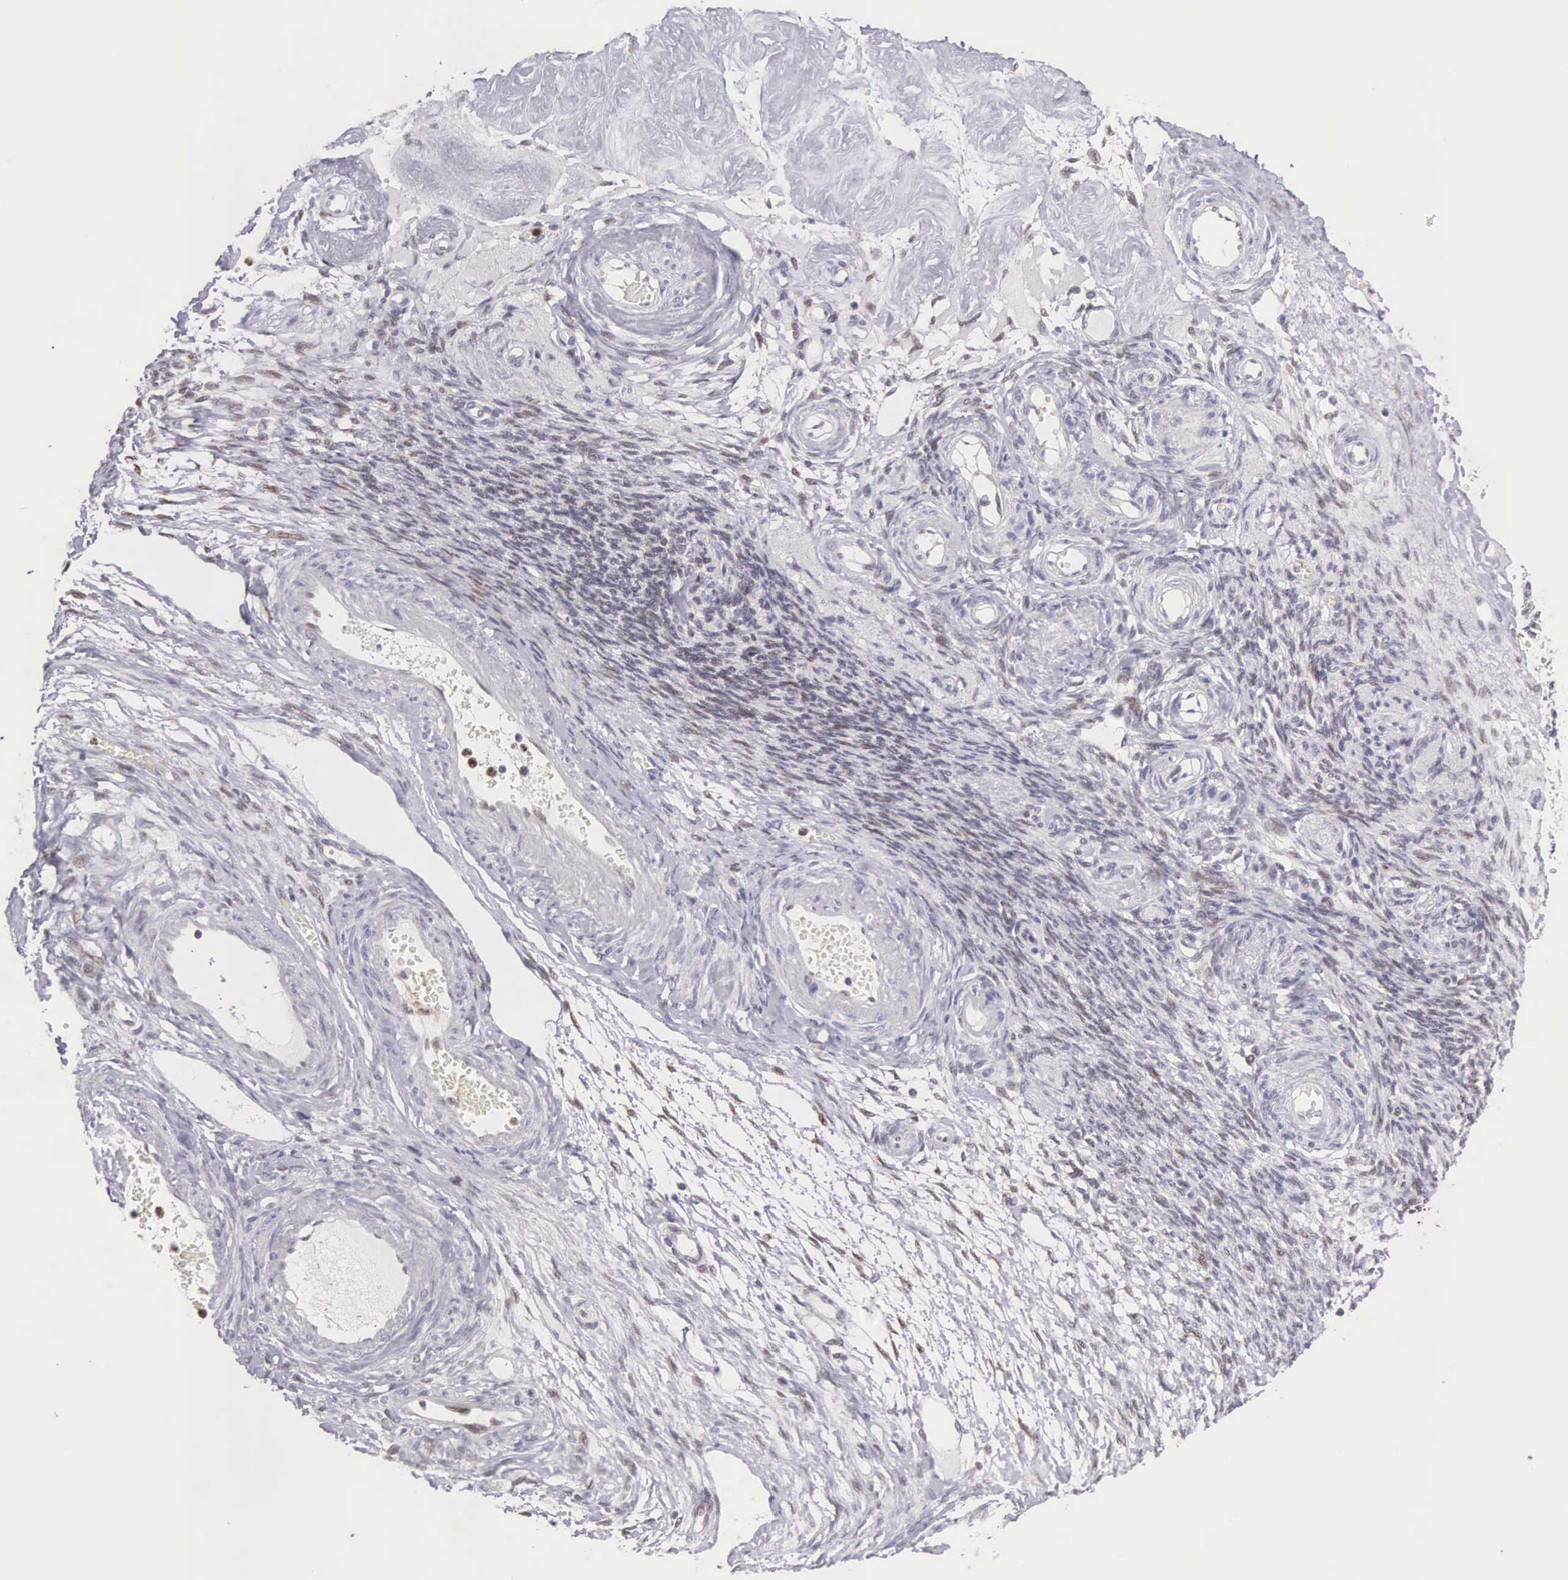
{"staining": {"intensity": "moderate", "quantity": ">75%", "location": "cytoplasmic/membranous,nuclear"}, "tissue": "ovarian cancer", "cell_type": "Tumor cells", "image_type": "cancer", "snomed": [{"axis": "morphology", "description": "Cystadenocarcinoma, mucinous, NOS"}, {"axis": "topography", "description": "Ovary"}], "caption": "A medium amount of moderate cytoplasmic/membranous and nuclear expression is appreciated in approximately >75% of tumor cells in ovarian cancer (mucinous cystadenocarcinoma) tissue.", "gene": "GRK3", "patient": {"sex": "female", "age": 57}}